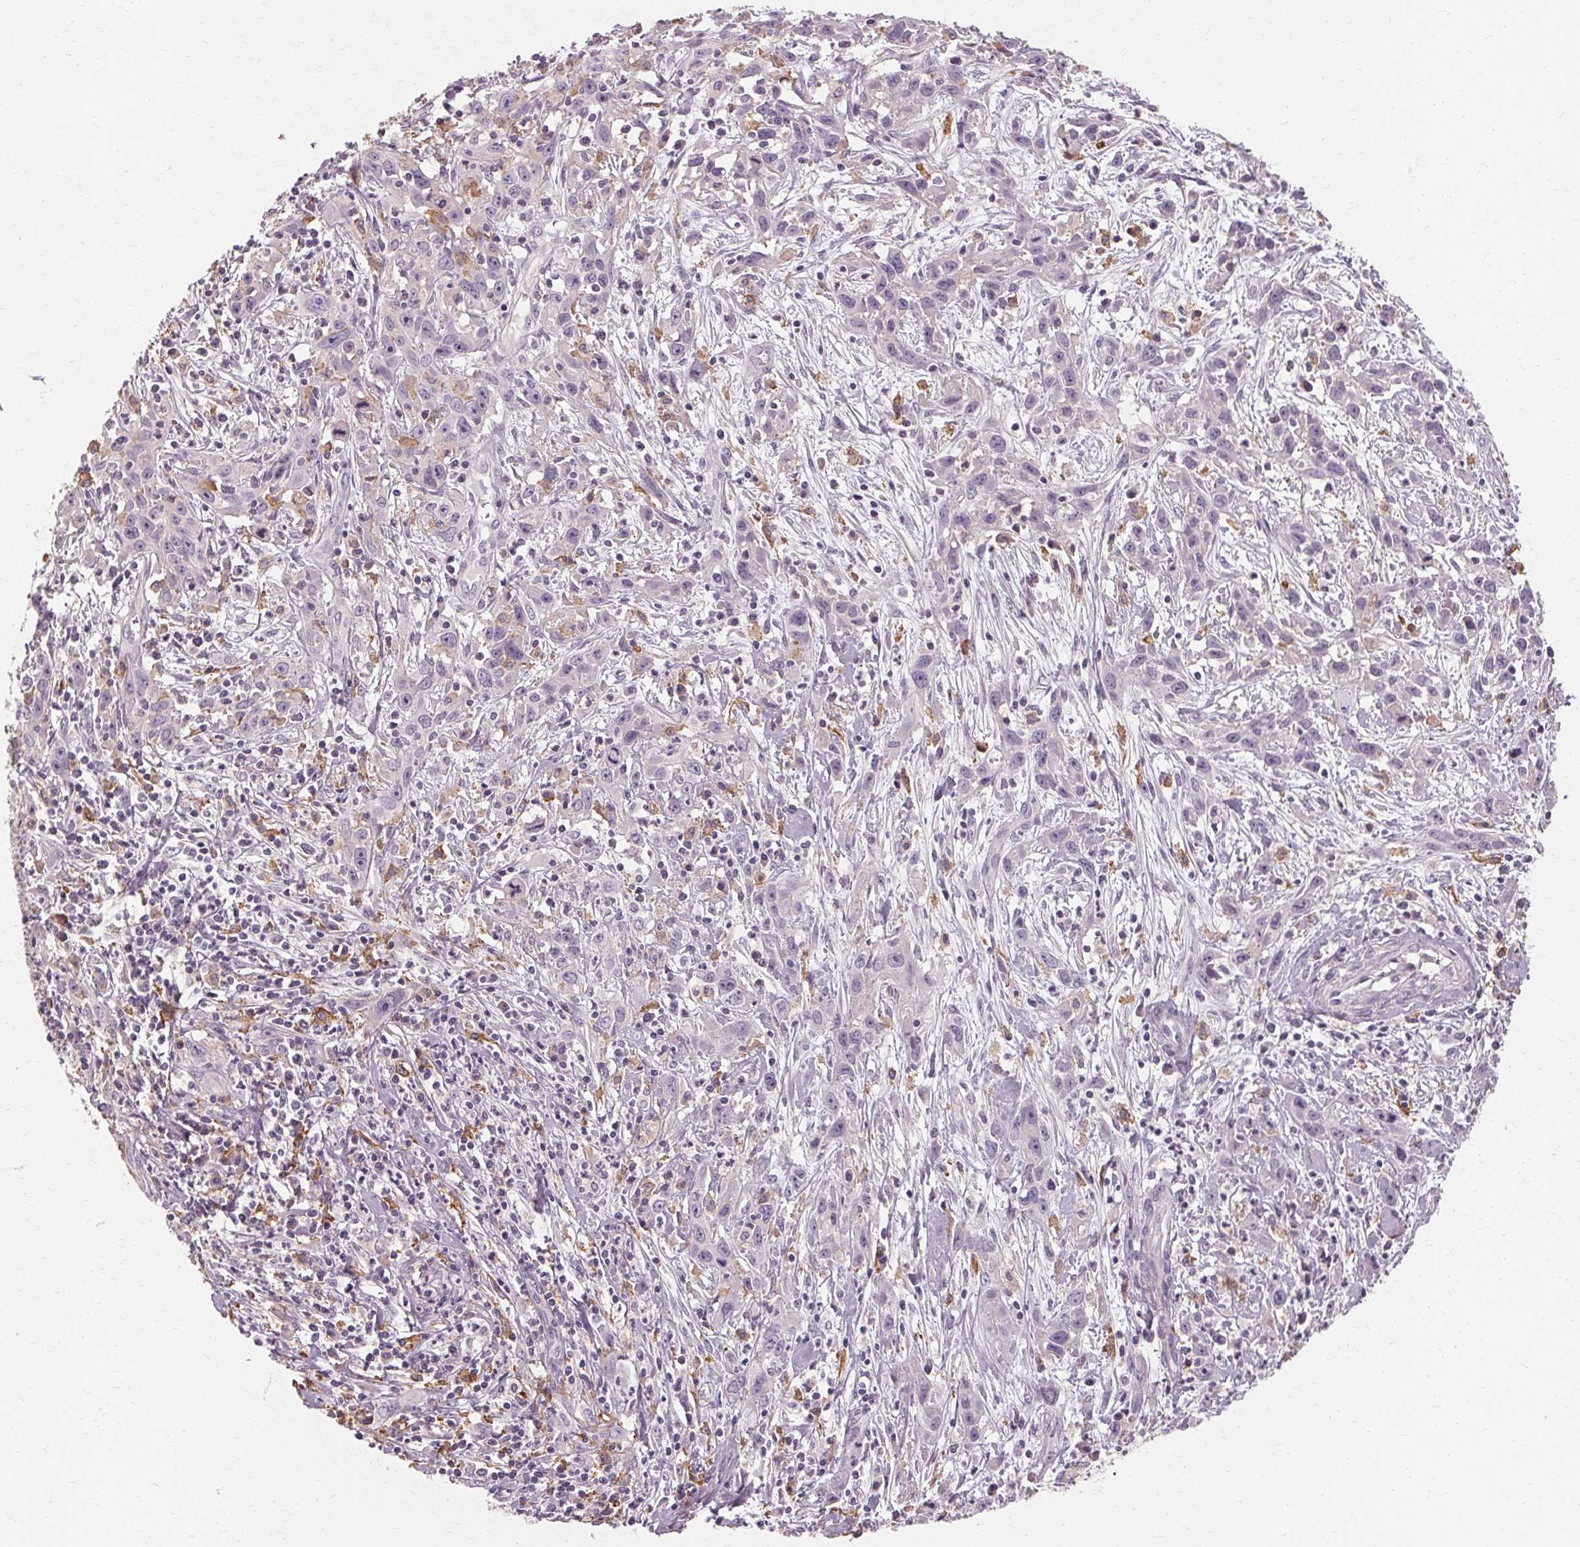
{"staining": {"intensity": "negative", "quantity": "none", "location": "none"}, "tissue": "cervical cancer", "cell_type": "Tumor cells", "image_type": "cancer", "snomed": [{"axis": "morphology", "description": "Squamous cell carcinoma, NOS"}, {"axis": "topography", "description": "Cervix"}], "caption": "The immunohistochemistry photomicrograph has no significant positivity in tumor cells of cervical cancer tissue.", "gene": "IFNGR1", "patient": {"sex": "female", "age": 38}}